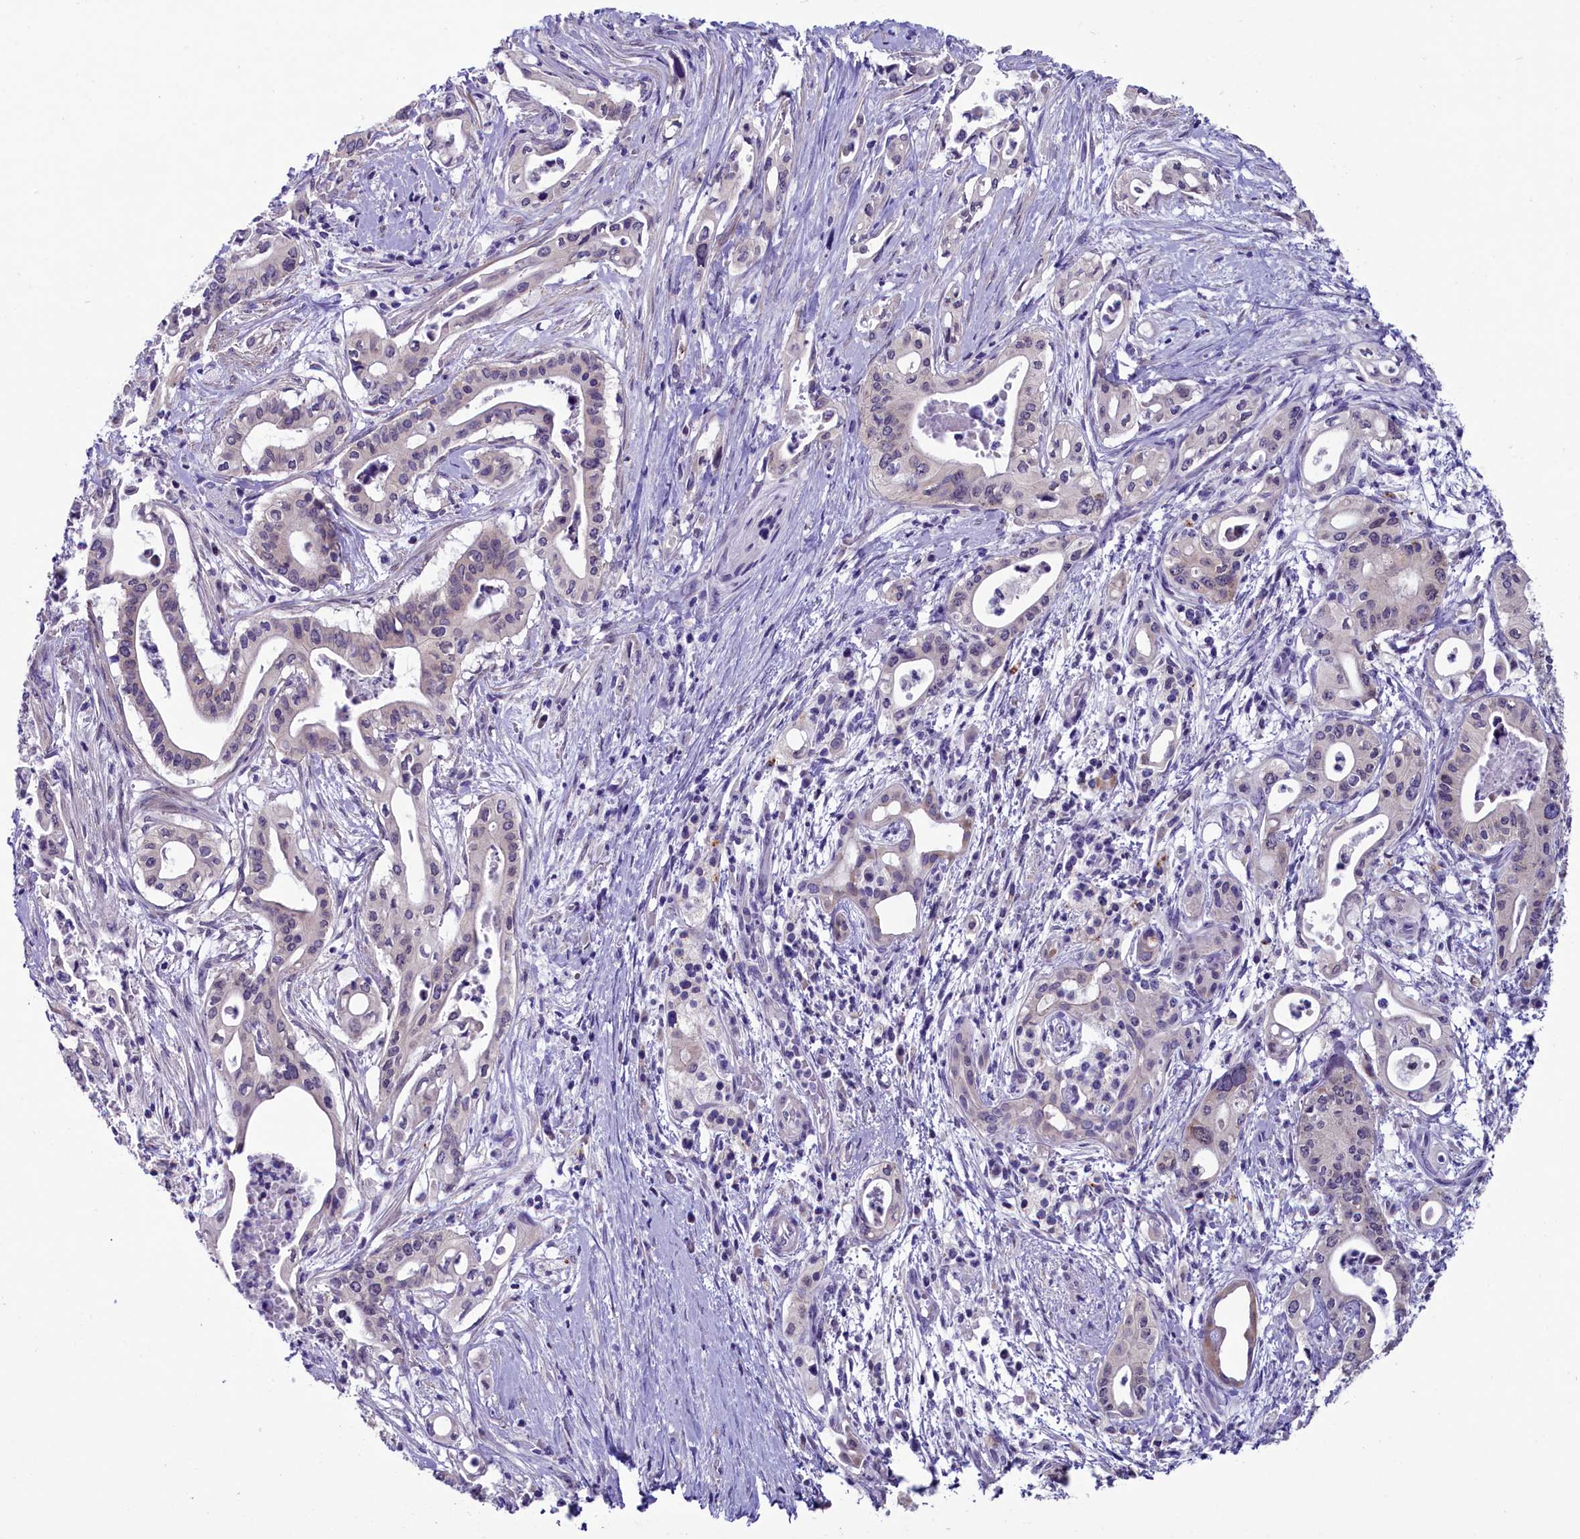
{"staining": {"intensity": "negative", "quantity": "none", "location": "none"}, "tissue": "pancreatic cancer", "cell_type": "Tumor cells", "image_type": "cancer", "snomed": [{"axis": "morphology", "description": "Adenocarcinoma, NOS"}, {"axis": "topography", "description": "Pancreas"}], "caption": "Tumor cells show no significant staining in adenocarcinoma (pancreatic). The staining was performed using DAB to visualize the protein expression in brown, while the nuclei were stained in blue with hematoxylin (Magnification: 20x).", "gene": "SCD5", "patient": {"sex": "female", "age": 77}}